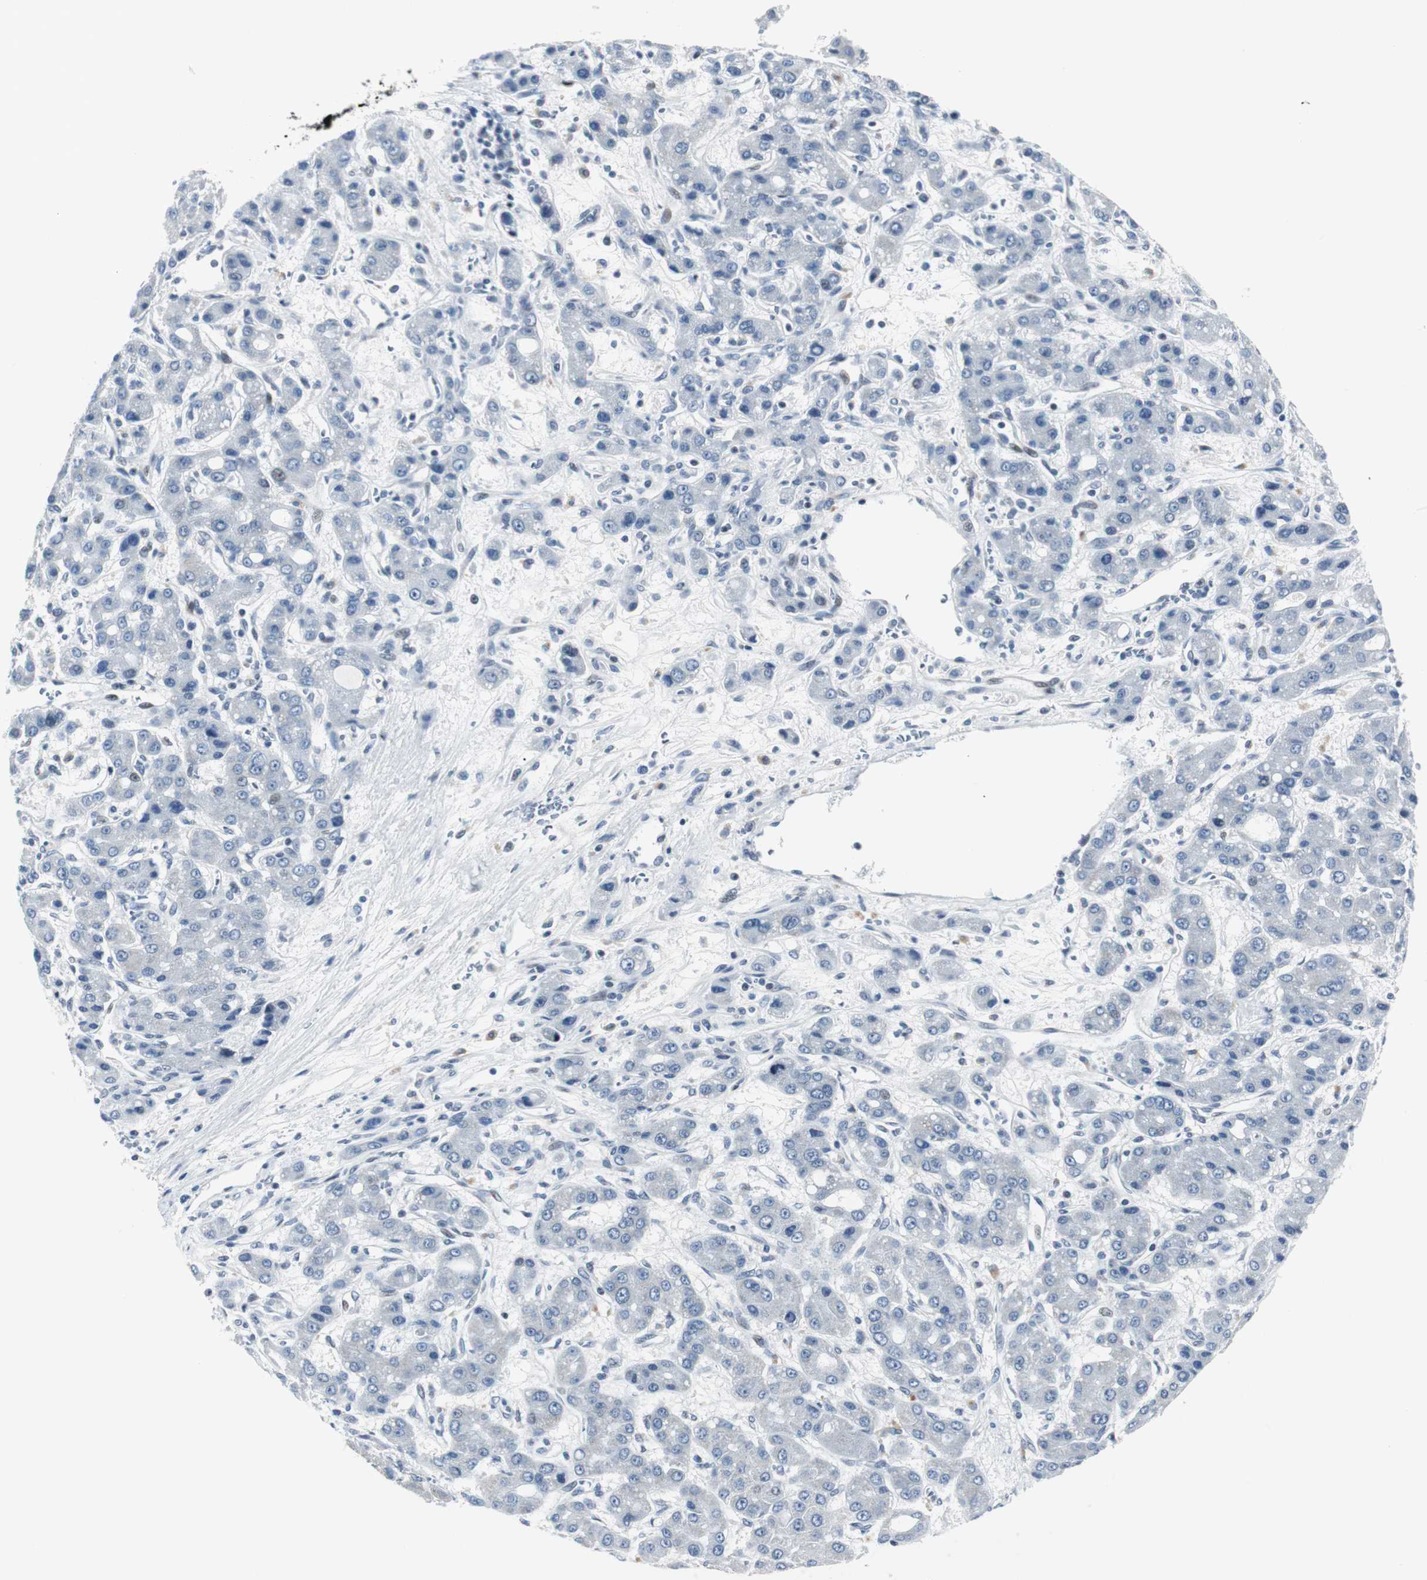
{"staining": {"intensity": "negative", "quantity": "none", "location": "none"}, "tissue": "liver cancer", "cell_type": "Tumor cells", "image_type": "cancer", "snomed": [{"axis": "morphology", "description": "Carcinoma, Hepatocellular, NOS"}, {"axis": "topography", "description": "Liver"}], "caption": "High magnification brightfield microscopy of liver cancer (hepatocellular carcinoma) stained with DAB (brown) and counterstained with hematoxylin (blue): tumor cells show no significant positivity.", "gene": "MTA1", "patient": {"sex": "male", "age": 55}}